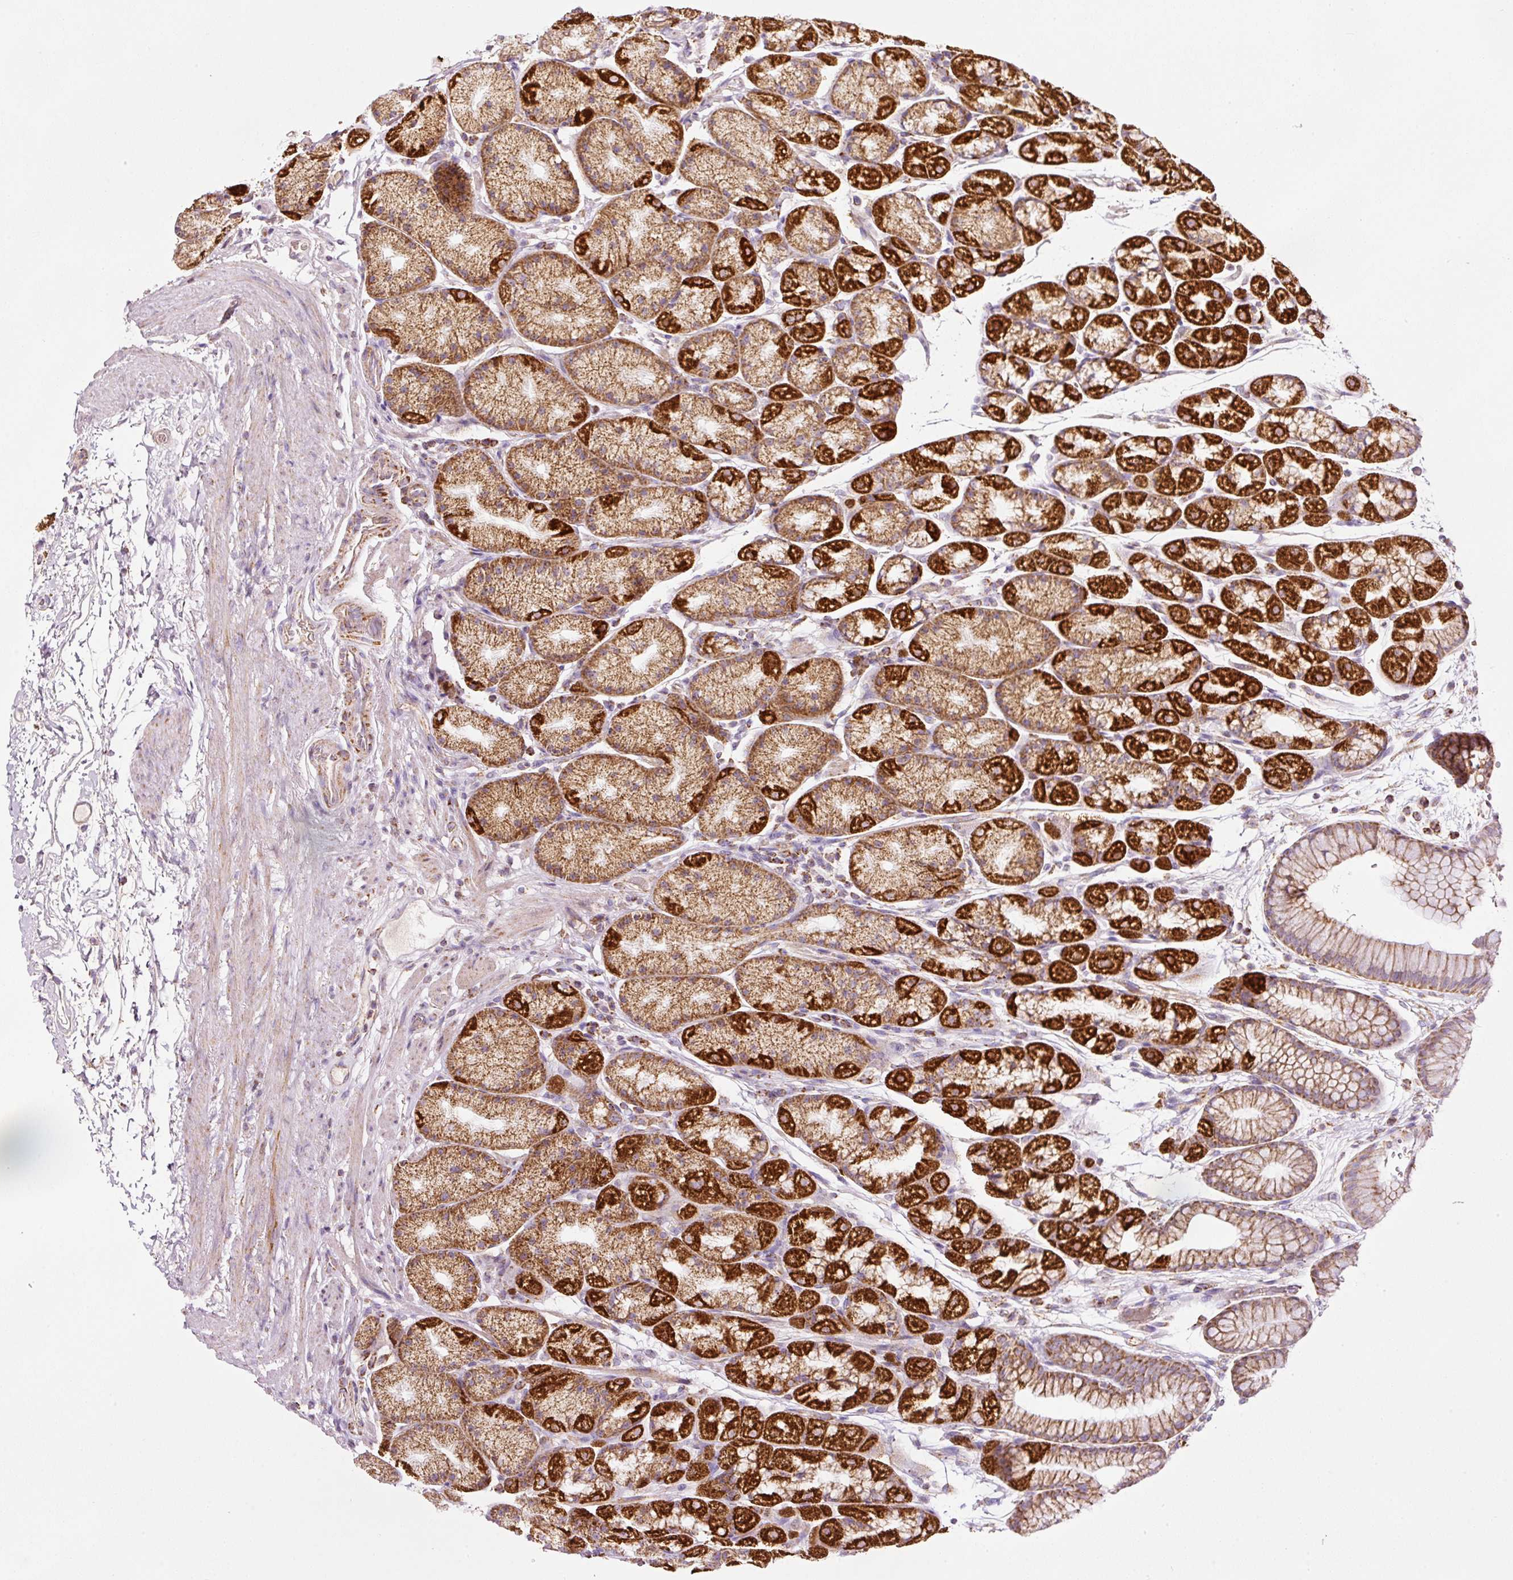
{"staining": {"intensity": "strong", "quantity": "25%-75%", "location": "cytoplasmic/membranous"}, "tissue": "stomach", "cell_type": "Glandular cells", "image_type": "normal", "snomed": [{"axis": "morphology", "description": "Normal tissue, NOS"}, {"axis": "topography", "description": "Stomach, lower"}], "caption": "Immunohistochemical staining of unremarkable stomach exhibits strong cytoplasmic/membranous protein staining in approximately 25%-75% of glandular cells.", "gene": "SDHA", "patient": {"sex": "male", "age": 67}}